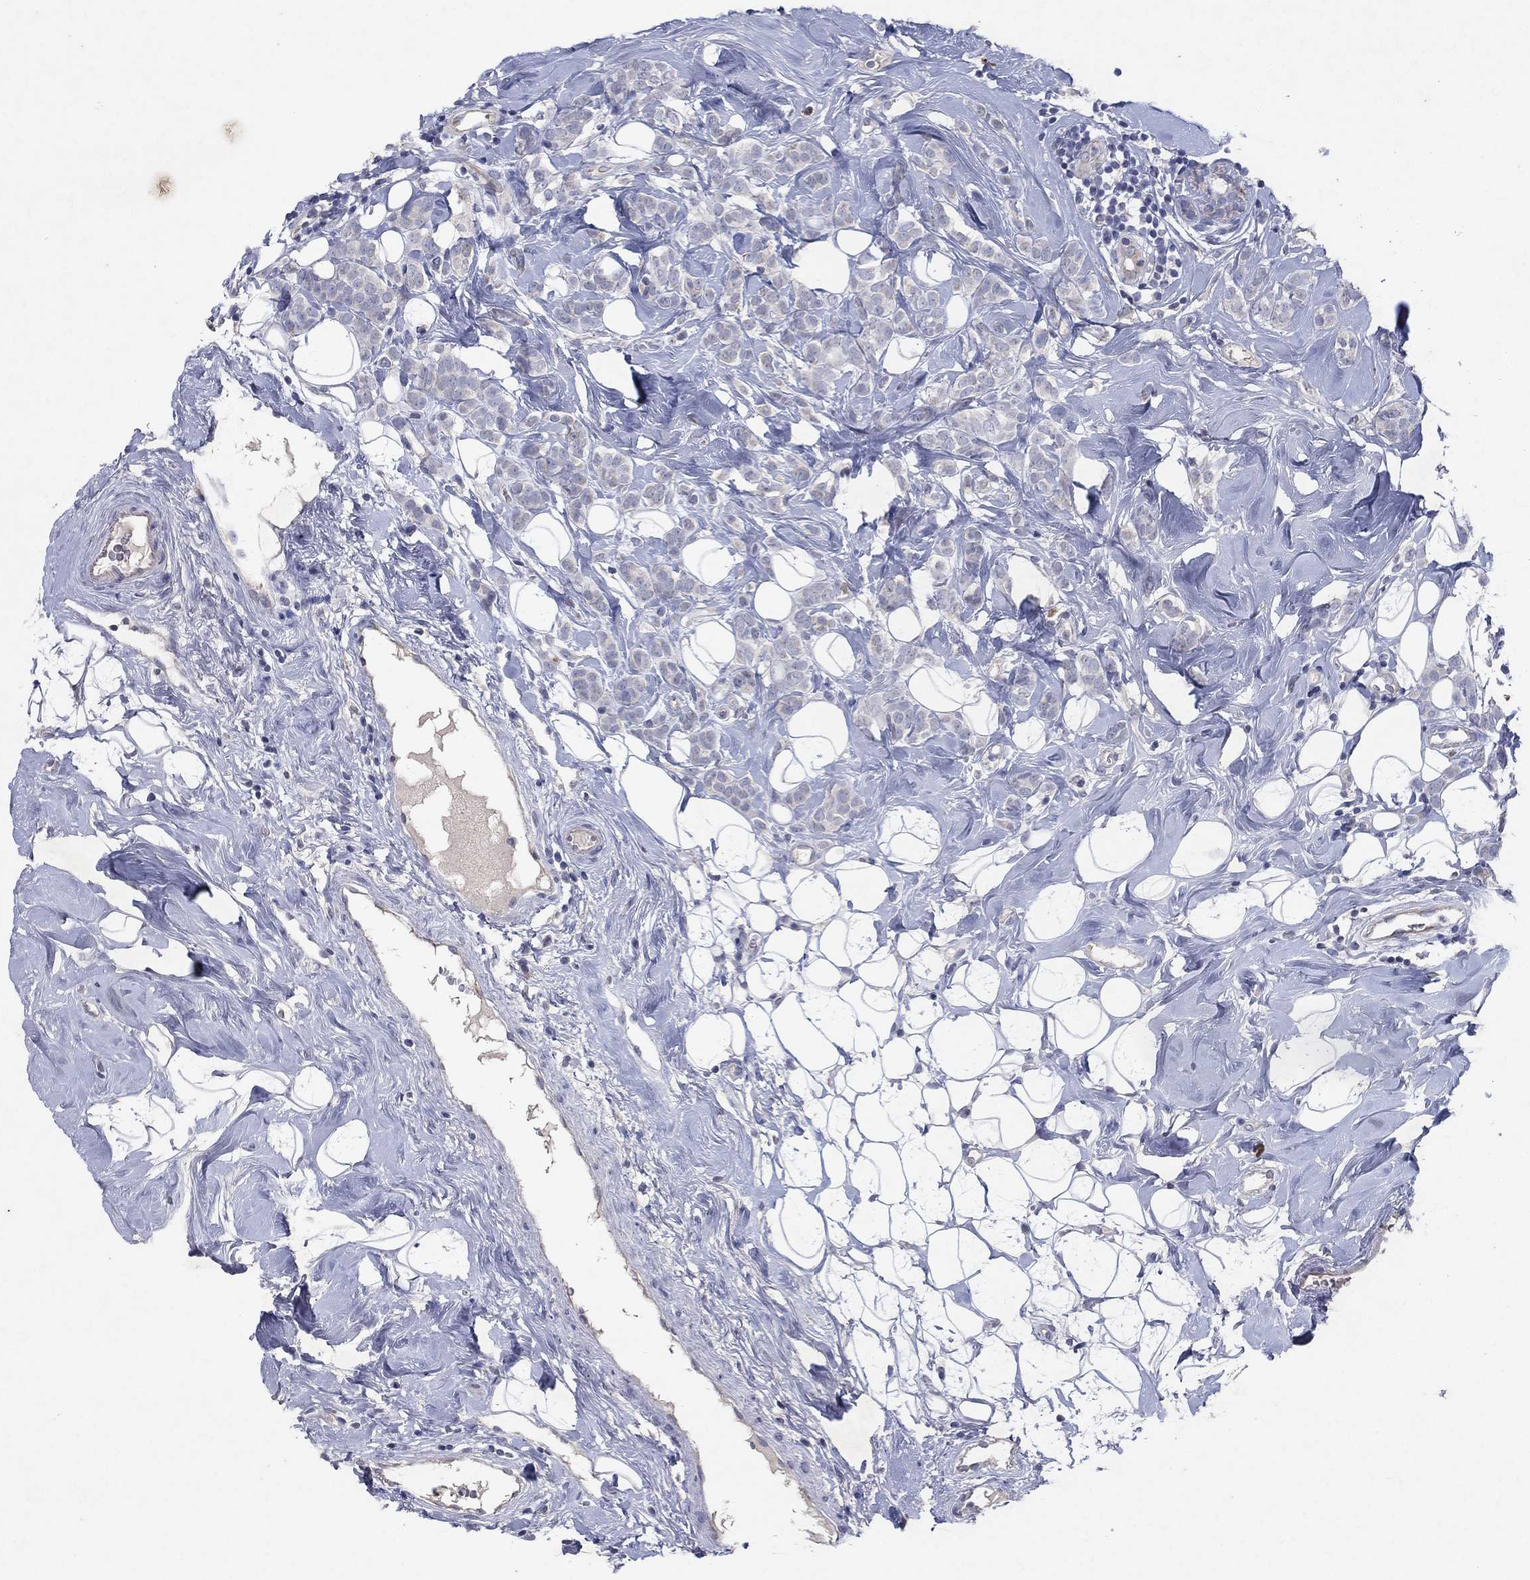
{"staining": {"intensity": "negative", "quantity": "none", "location": "none"}, "tissue": "breast cancer", "cell_type": "Tumor cells", "image_type": "cancer", "snomed": [{"axis": "morphology", "description": "Lobular carcinoma"}, {"axis": "topography", "description": "Breast"}], "caption": "Tumor cells show no significant expression in lobular carcinoma (breast).", "gene": "KRT40", "patient": {"sex": "female", "age": 49}}